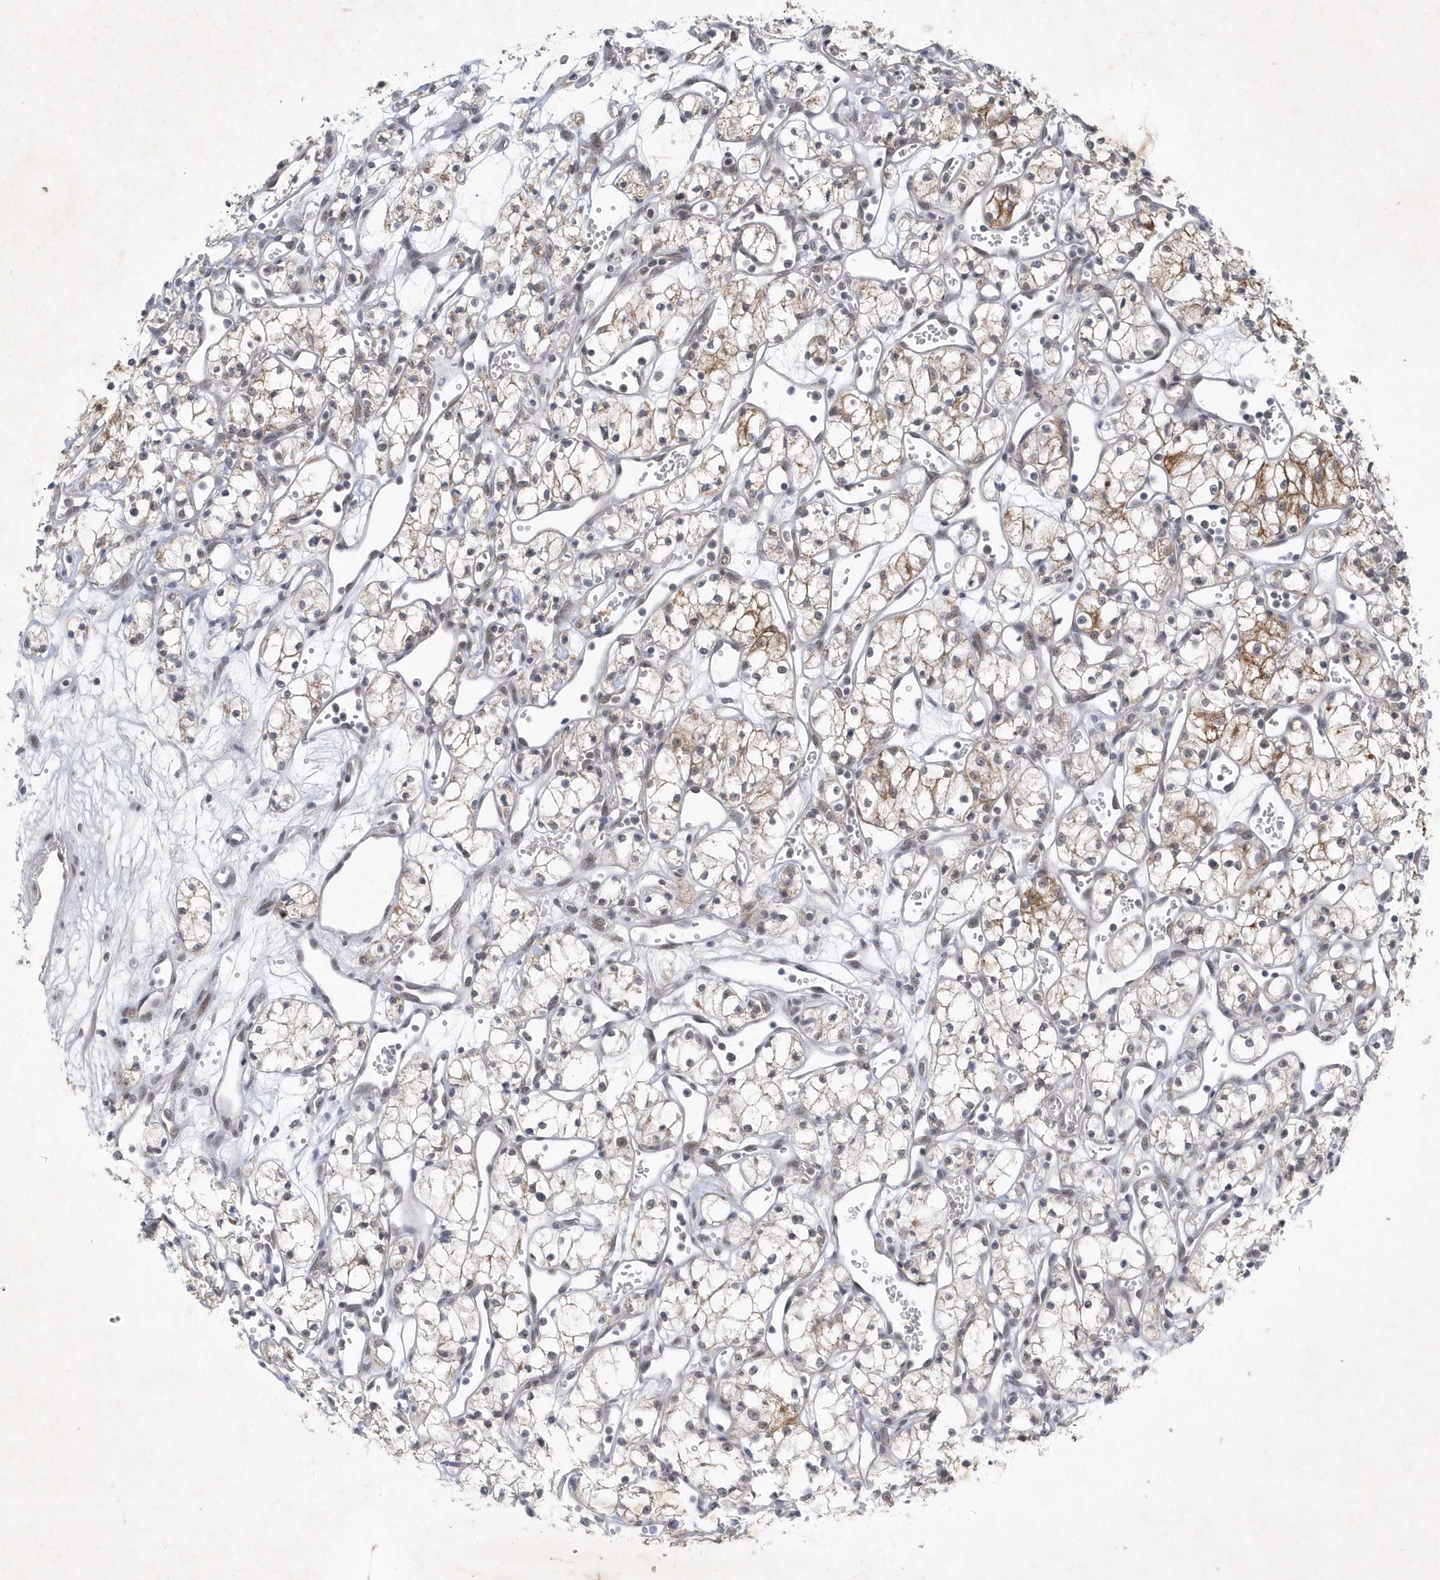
{"staining": {"intensity": "moderate", "quantity": "<25%", "location": "cytoplasmic/membranous"}, "tissue": "renal cancer", "cell_type": "Tumor cells", "image_type": "cancer", "snomed": [{"axis": "morphology", "description": "Adenocarcinoma, NOS"}, {"axis": "topography", "description": "Kidney"}], "caption": "A photomicrograph showing moderate cytoplasmic/membranous expression in approximately <25% of tumor cells in renal cancer (adenocarcinoma), as visualized by brown immunohistochemical staining.", "gene": "ZBTB9", "patient": {"sex": "male", "age": 59}}